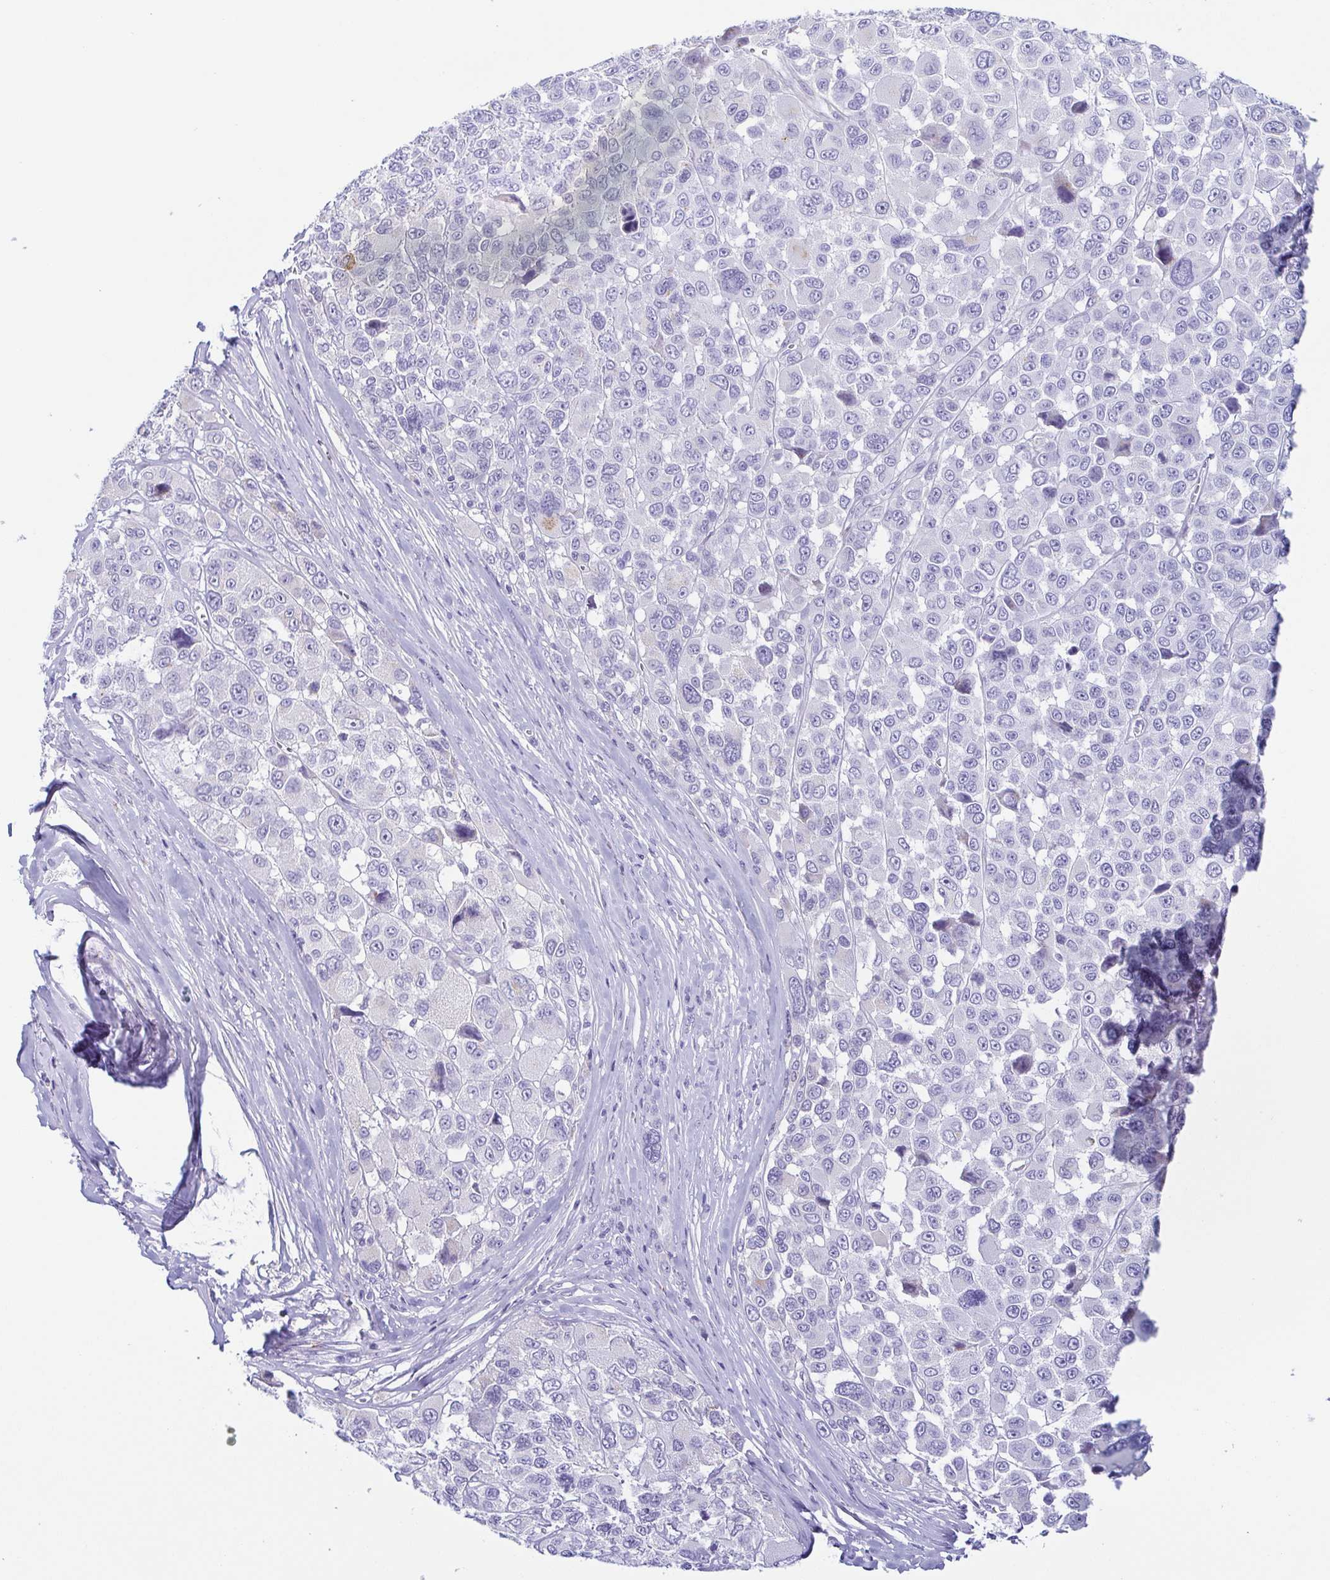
{"staining": {"intensity": "negative", "quantity": "none", "location": "none"}, "tissue": "melanoma", "cell_type": "Tumor cells", "image_type": "cancer", "snomed": [{"axis": "morphology", "description": "Malignant melanoma, NOS"}, {"axis": "topography", "description": "Skin"}], "caption": "Immunohistochemistry photomicrograph of neoplastic tissue: human malignant melanoma stained with DAB demonstrates no significant protein expression in tumor cells.", "gene": "LDLRAD1", "patient": {"sex": "female", "age": 66}}